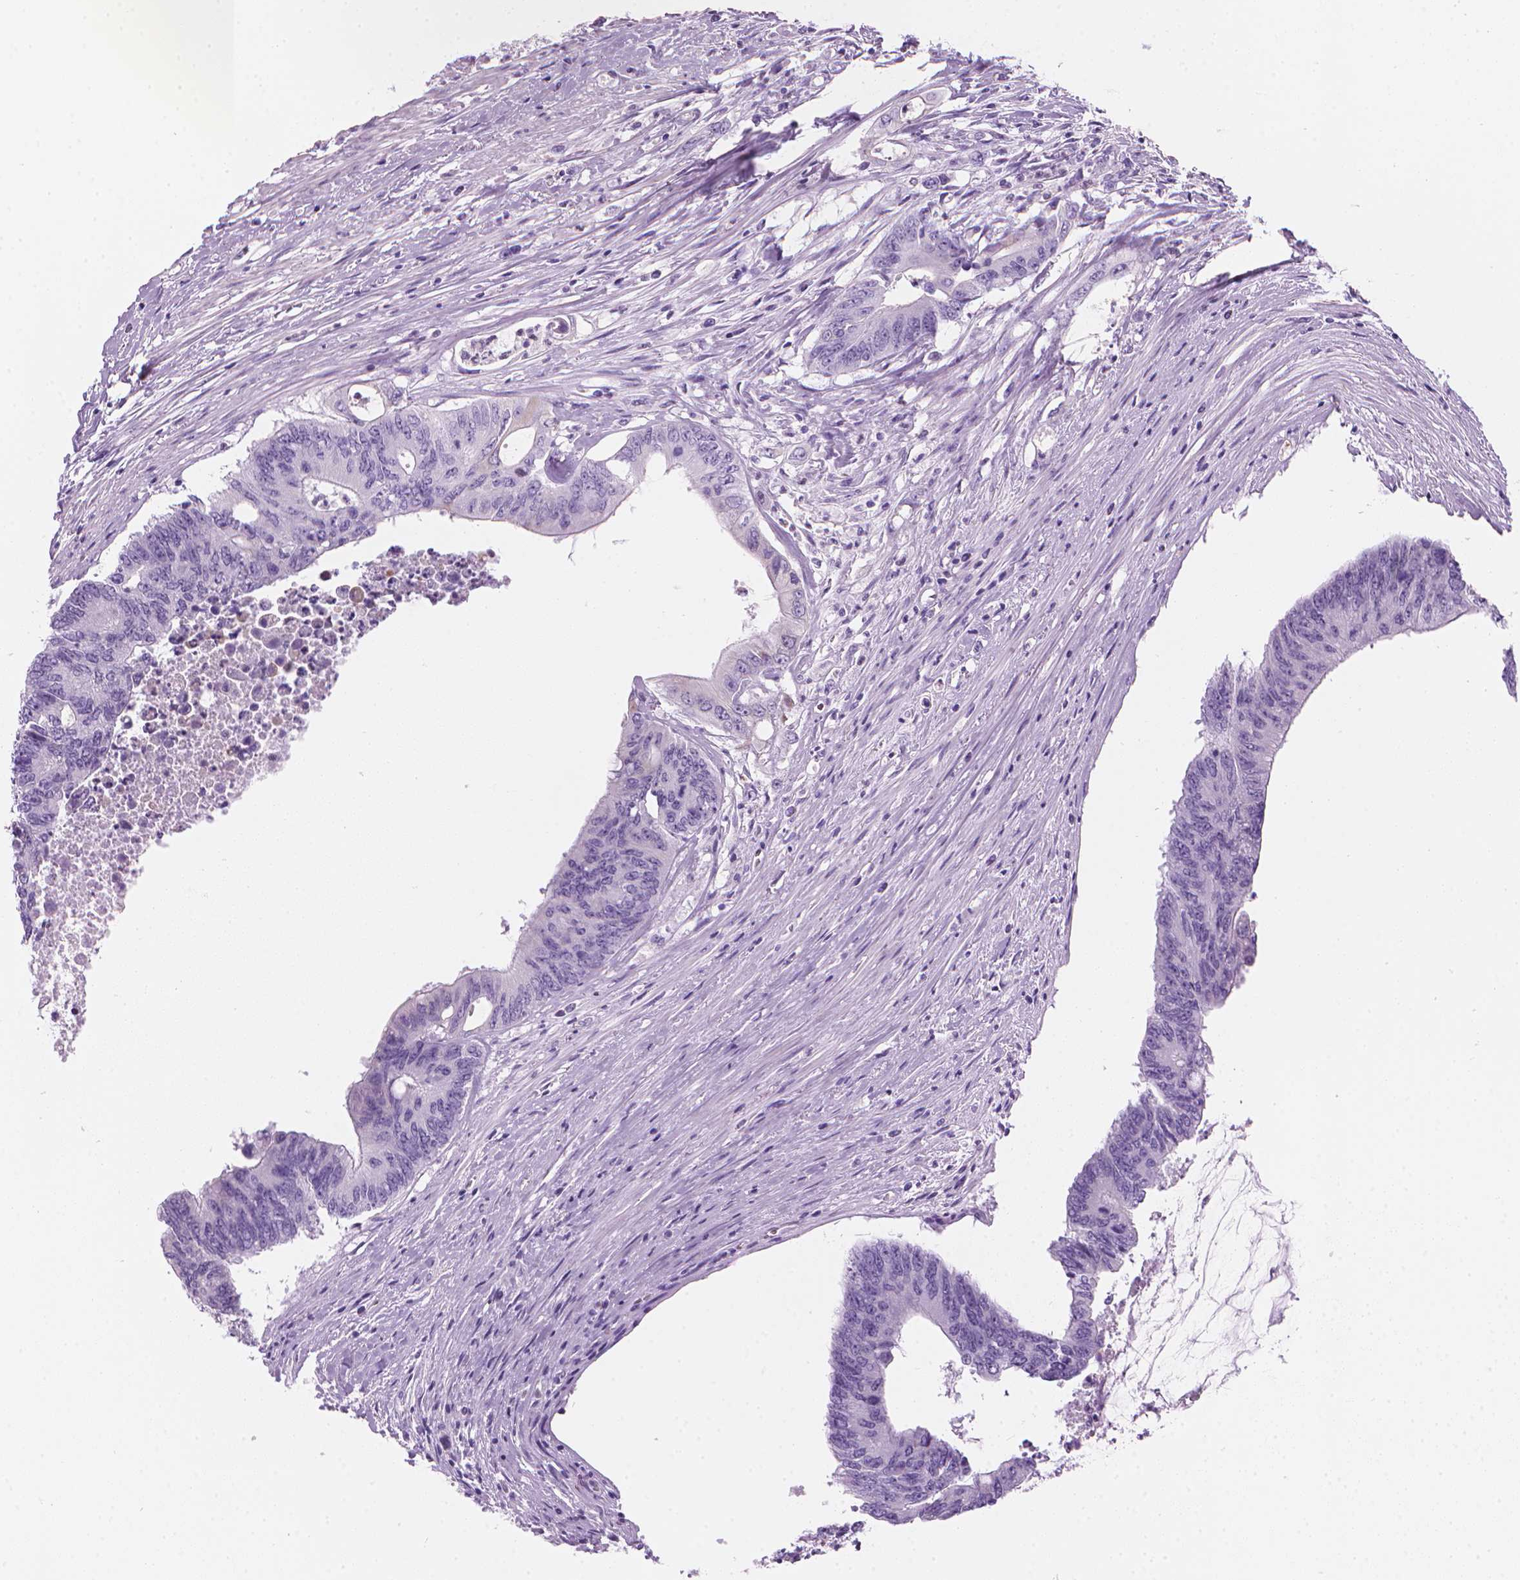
{"staining": {"intensity": "negative", "quantity": "none", "location": "none"}, "tissue": "colorectal cancer", "cell_type": "Tumor cells", "image_type": "cancer", "snomed": [{"axis": "morphology", "description": "Adenocarcinoma, NOS"}, {"axis": "topography", "description": "Rectum"}], "caption": "Human adenocarcinoma (colorectal) stained for a protein using immunohistochemistry (IHC) exhibits no positivity in tumor cells.", "gene": "TTC29", "patient": {"sex": "male", "age": 59}}